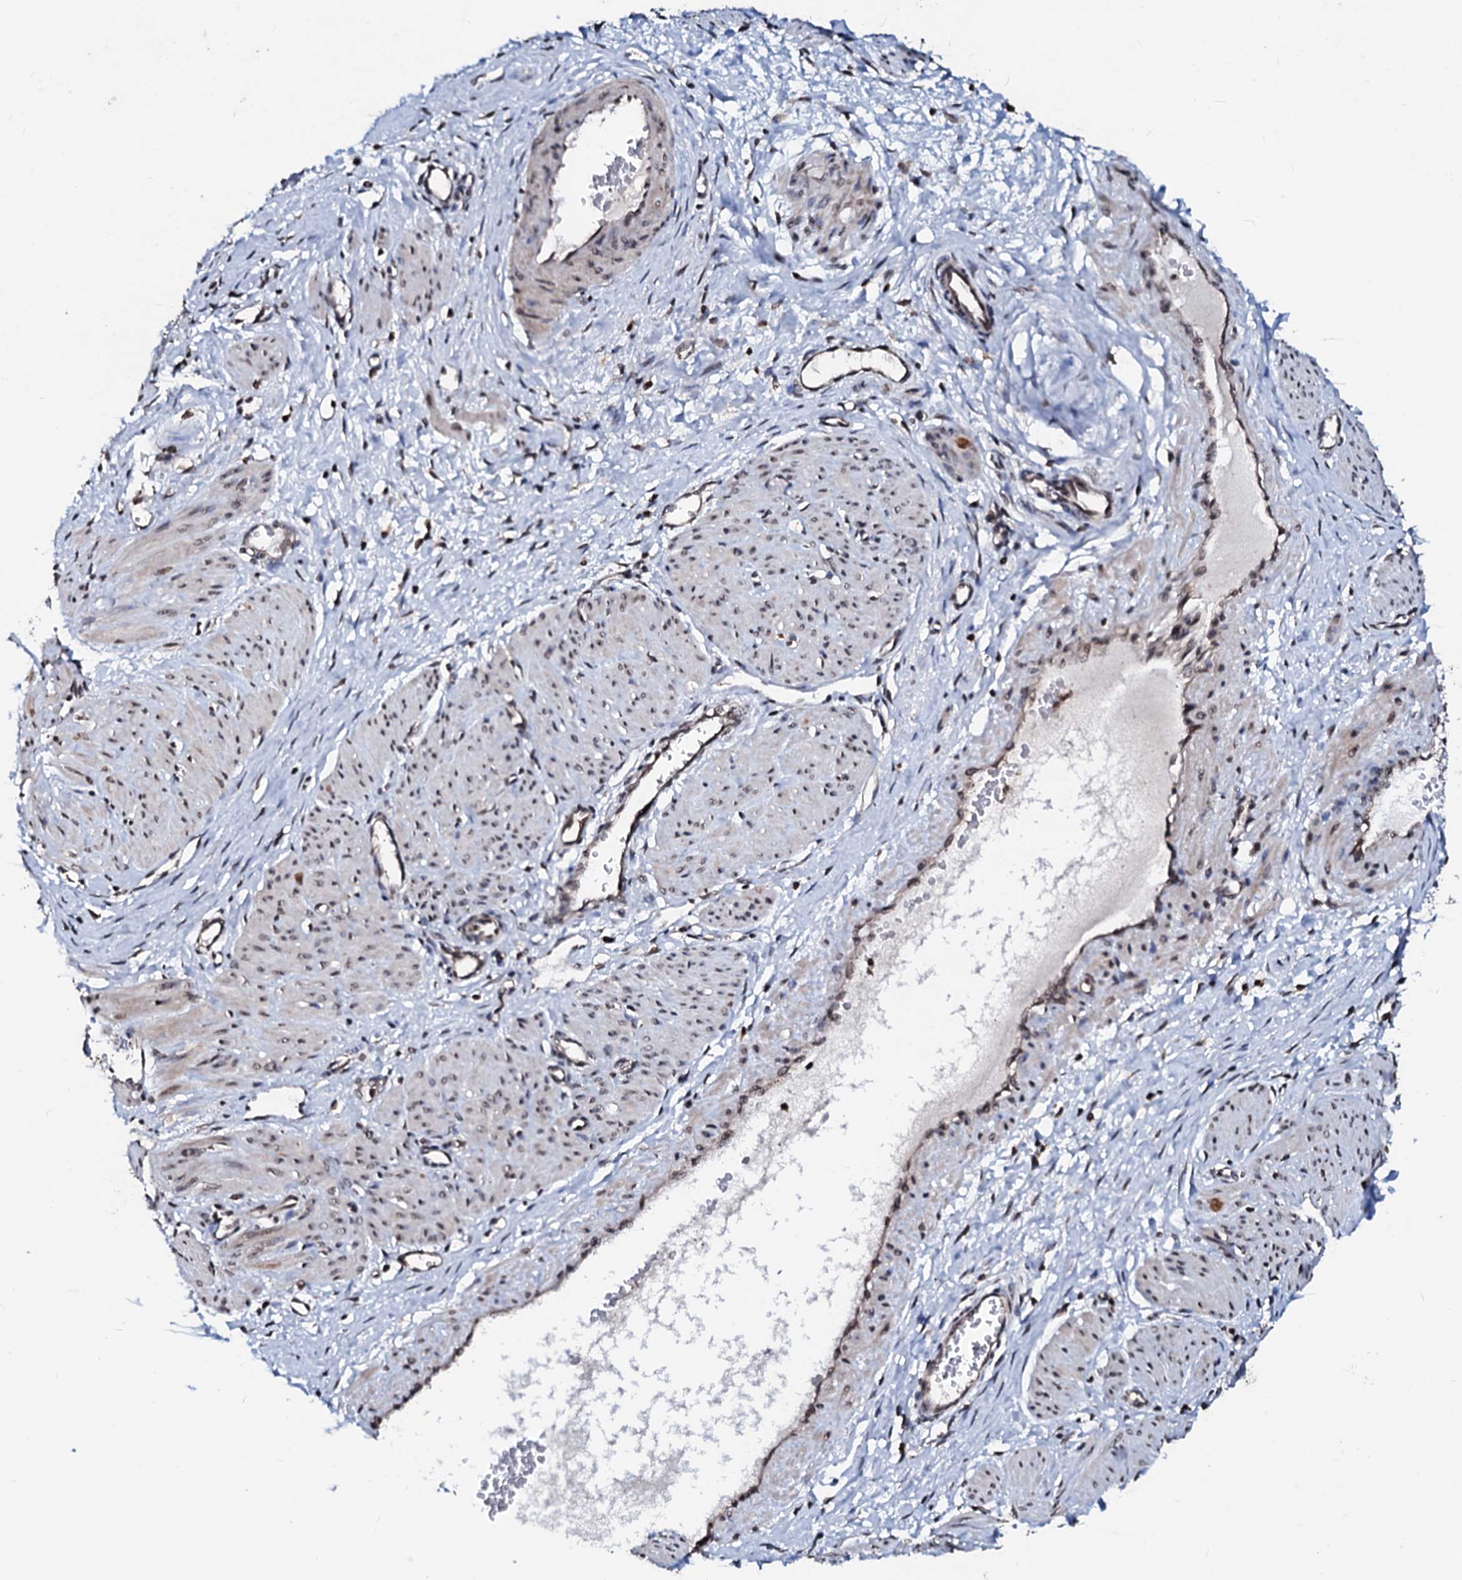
{"staining": {"intensity": "weak", "quantity": ">75%", "location": "nuclear"}, "tissue": "smooth muscle", "cell_type": "Smooth muscle cells", "image_type": "normal", "snomed": [{"axis": "morphology", "description": "Normal tissue, NOS"}, {"axis": "topography", "description": "Endometrium"}], "caption": "Smooth muscle cells show low levels of weak nuclear positivity in about >75% of cells in unremarkable smooth muscle. Immunohistochemistry stains the protein of interest in brown and the nuclei are stained blue.", "gene": "LSM11", "patient": {"sex": "female", "age": 33}}